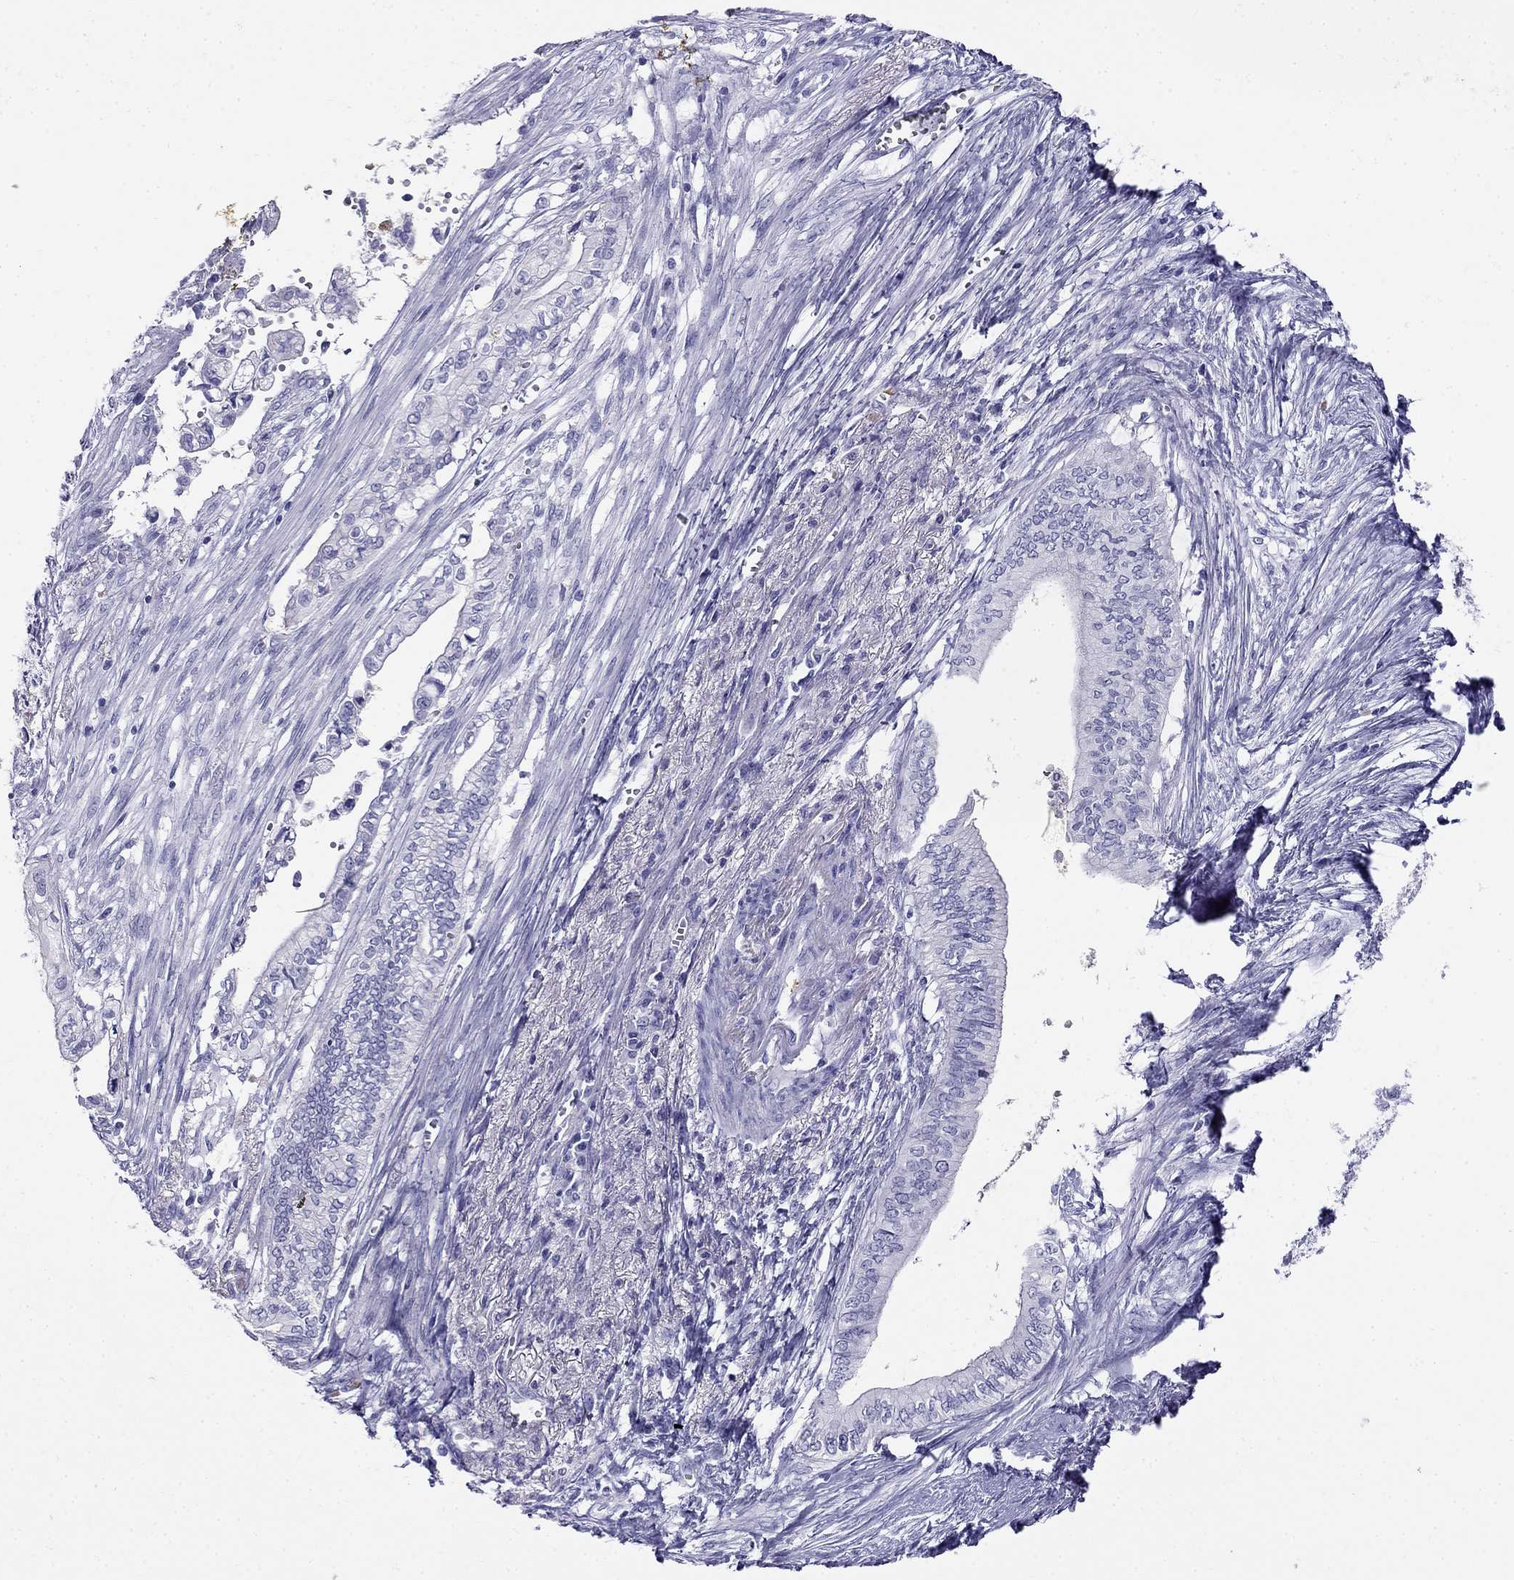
{"staining": {"intensity": "negative", "quantity": "none", "location": "none"}, "tissue": "pancreatic cancer", "cell_type": "Tumor cells", "image_type": "cancer", "snomed": [{"axis": "morphology", "description": "Adenocarcinoma, NOS"}, {"axis": "topography", "description": "Pancreas"}], "caption": "Immunohistochemistry (IHC) micrograph of pancreatic adenocarcinoma stained for a protein (brown), which displays no staining in tumor cells.", "gene": "PPP1R36", "patient": {"sex": "female", "age": 61}}